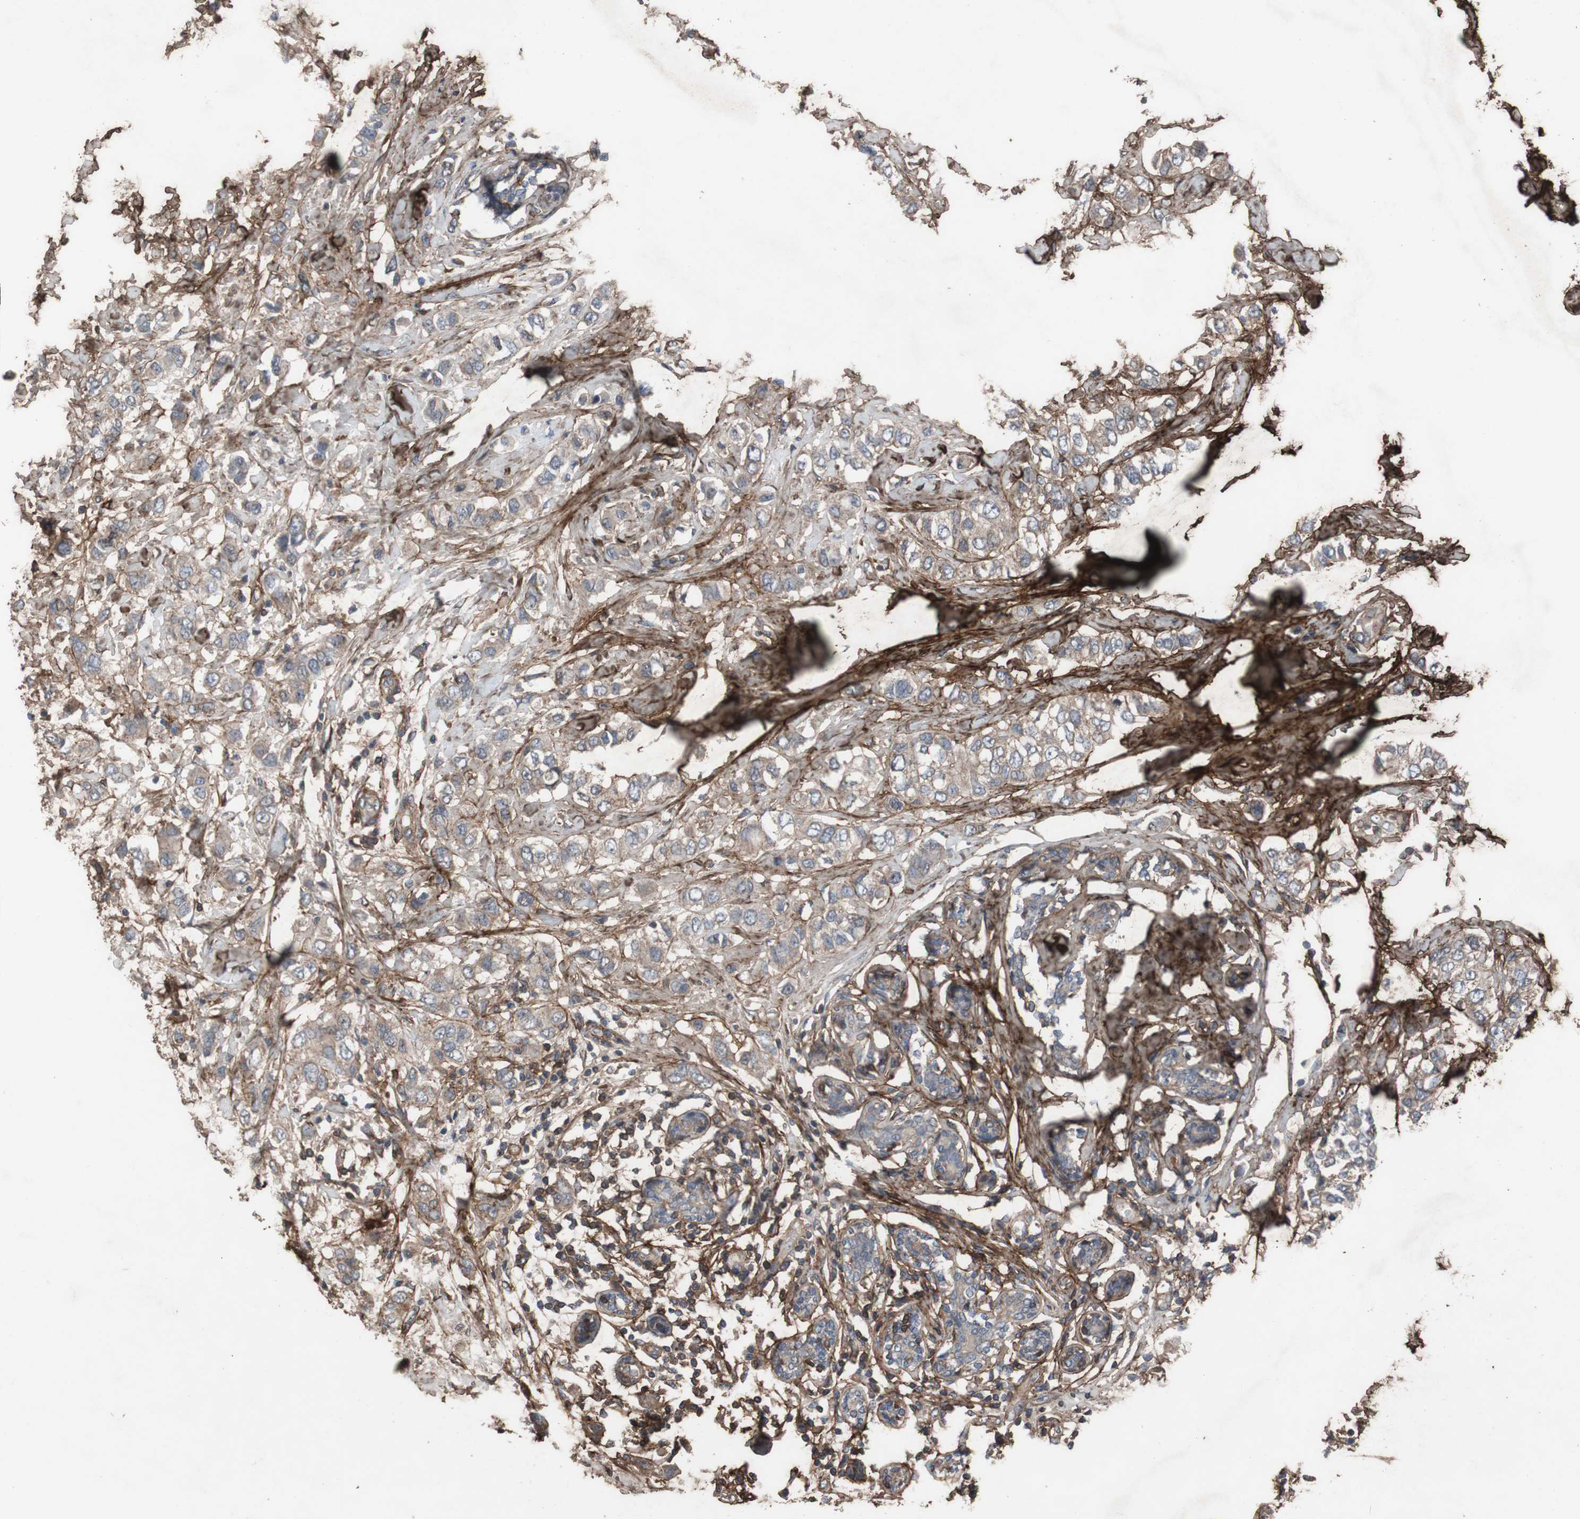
{"staining": {"intensity": "weak", "quantity": ">75%", "location": "cytoplasmic/membranous"}, "tissue": "breast cancer", "cell_type": "Tumor cells", "image_type": "cancer", "snomed": [{"axis": "morphology", "description": "Duct carcinoma"}, {"axis": "topography", "description": "Breast"}], "caption": "A brown stain labels weak cytoplasmic/membranous staining of a protein in breast cancer tumor cells.", "gene": "COL6A2", "patient": {"sex": "female", "age": 50}}